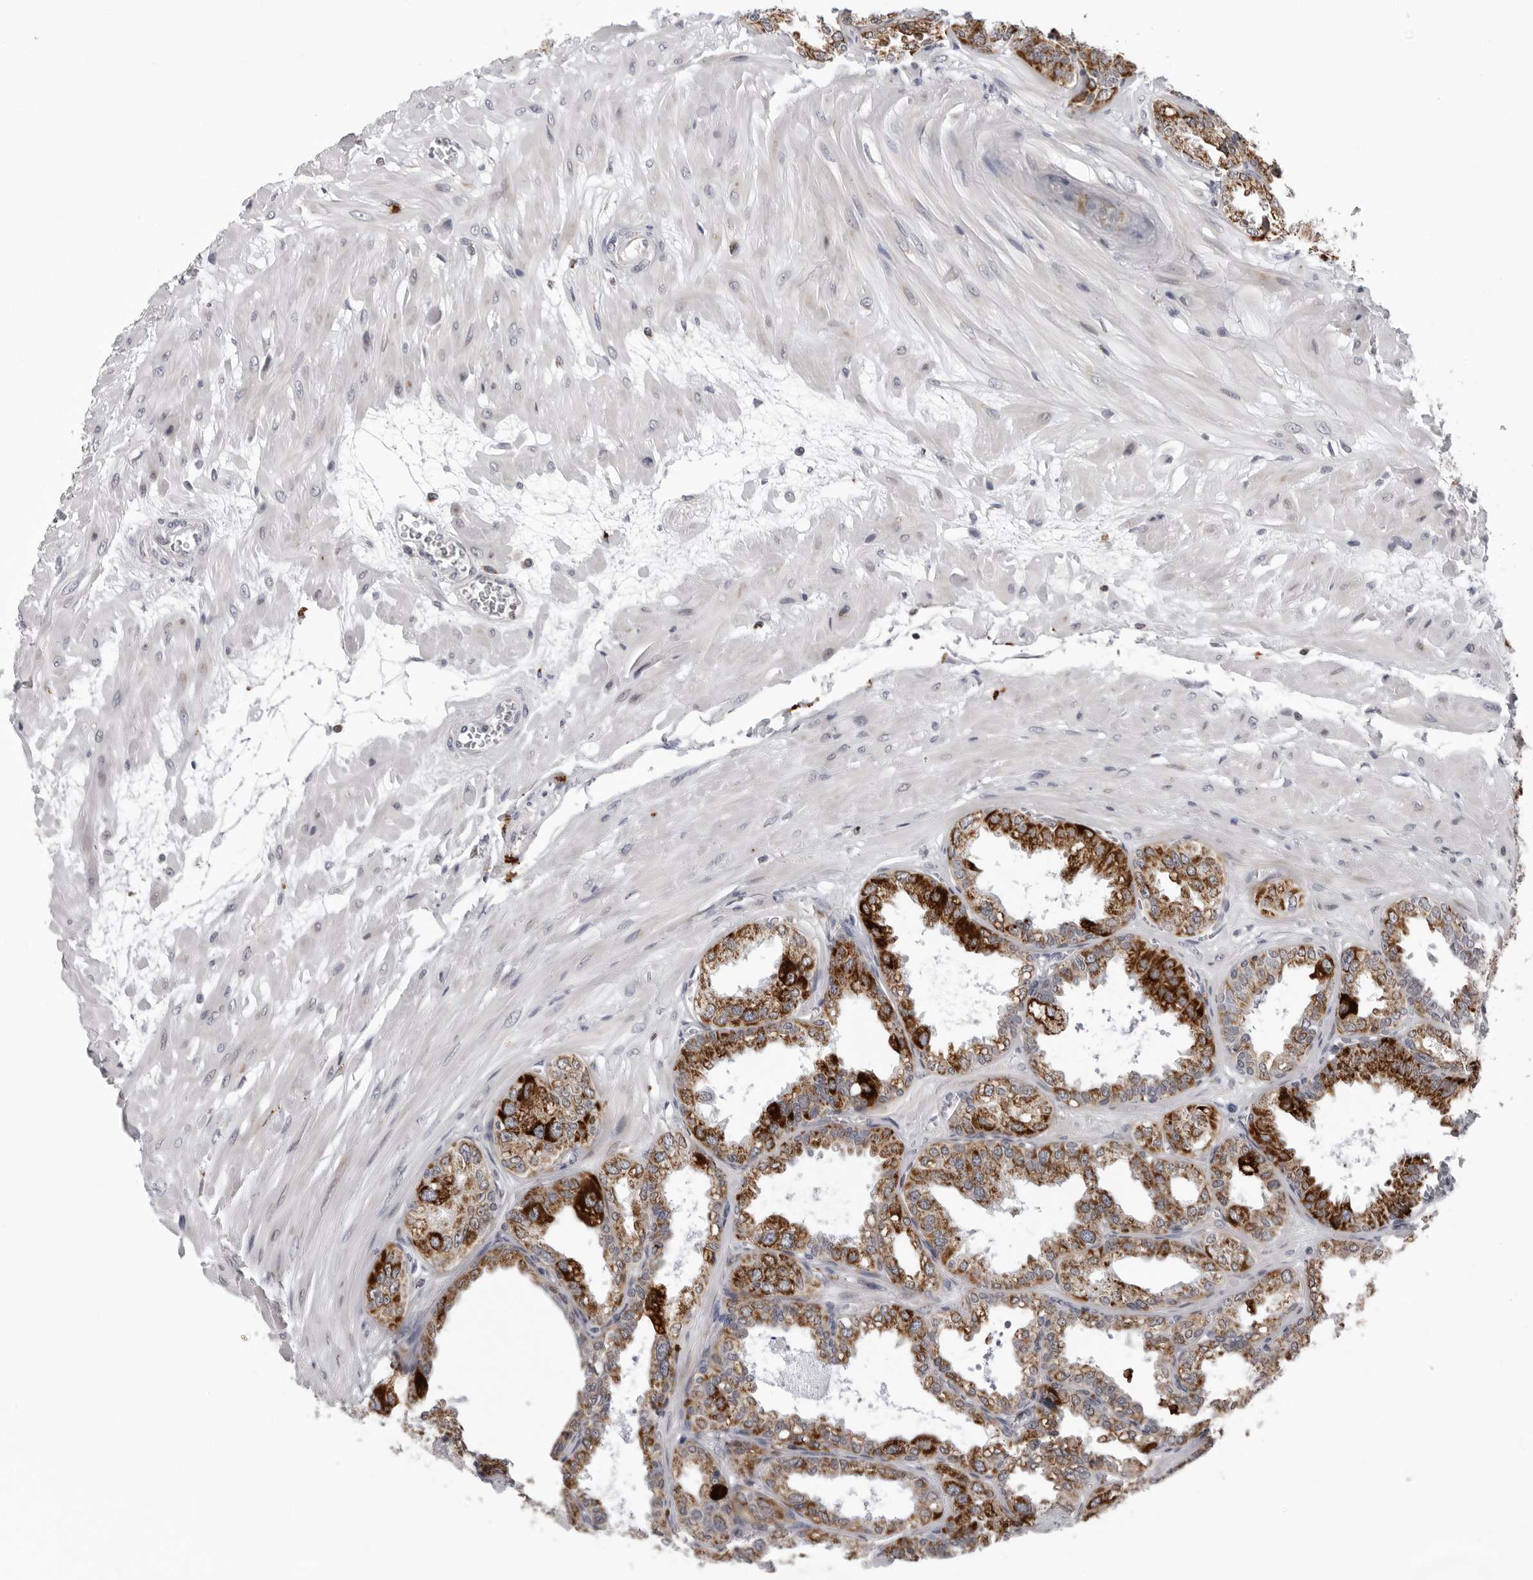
{"staining": {"intensity": "strong", "quantity": ">75%", "location": "cytoplasmic/membranous"}, "tissue": "seminal vesicle", "cell_type": "Glandular cells", "image_type": "normal", "snomed": [{"axis": "morphology", "description": "Normal tissue, NOS"}, {"axis": "topography", "description": "Prostate"}, {"axis": "topography", "description": "Seminal veicle"}], "caption": "Immunohistochemistry photomicrograph of unremarkable seminal vesicle stained for a protein (brown), which demonstrates high levels of strong cytoplasmic/membranous expression in approximately >75% of glandular cells.", "gene": "CPT2", "patient": {"sex": "male", "age": 51}}